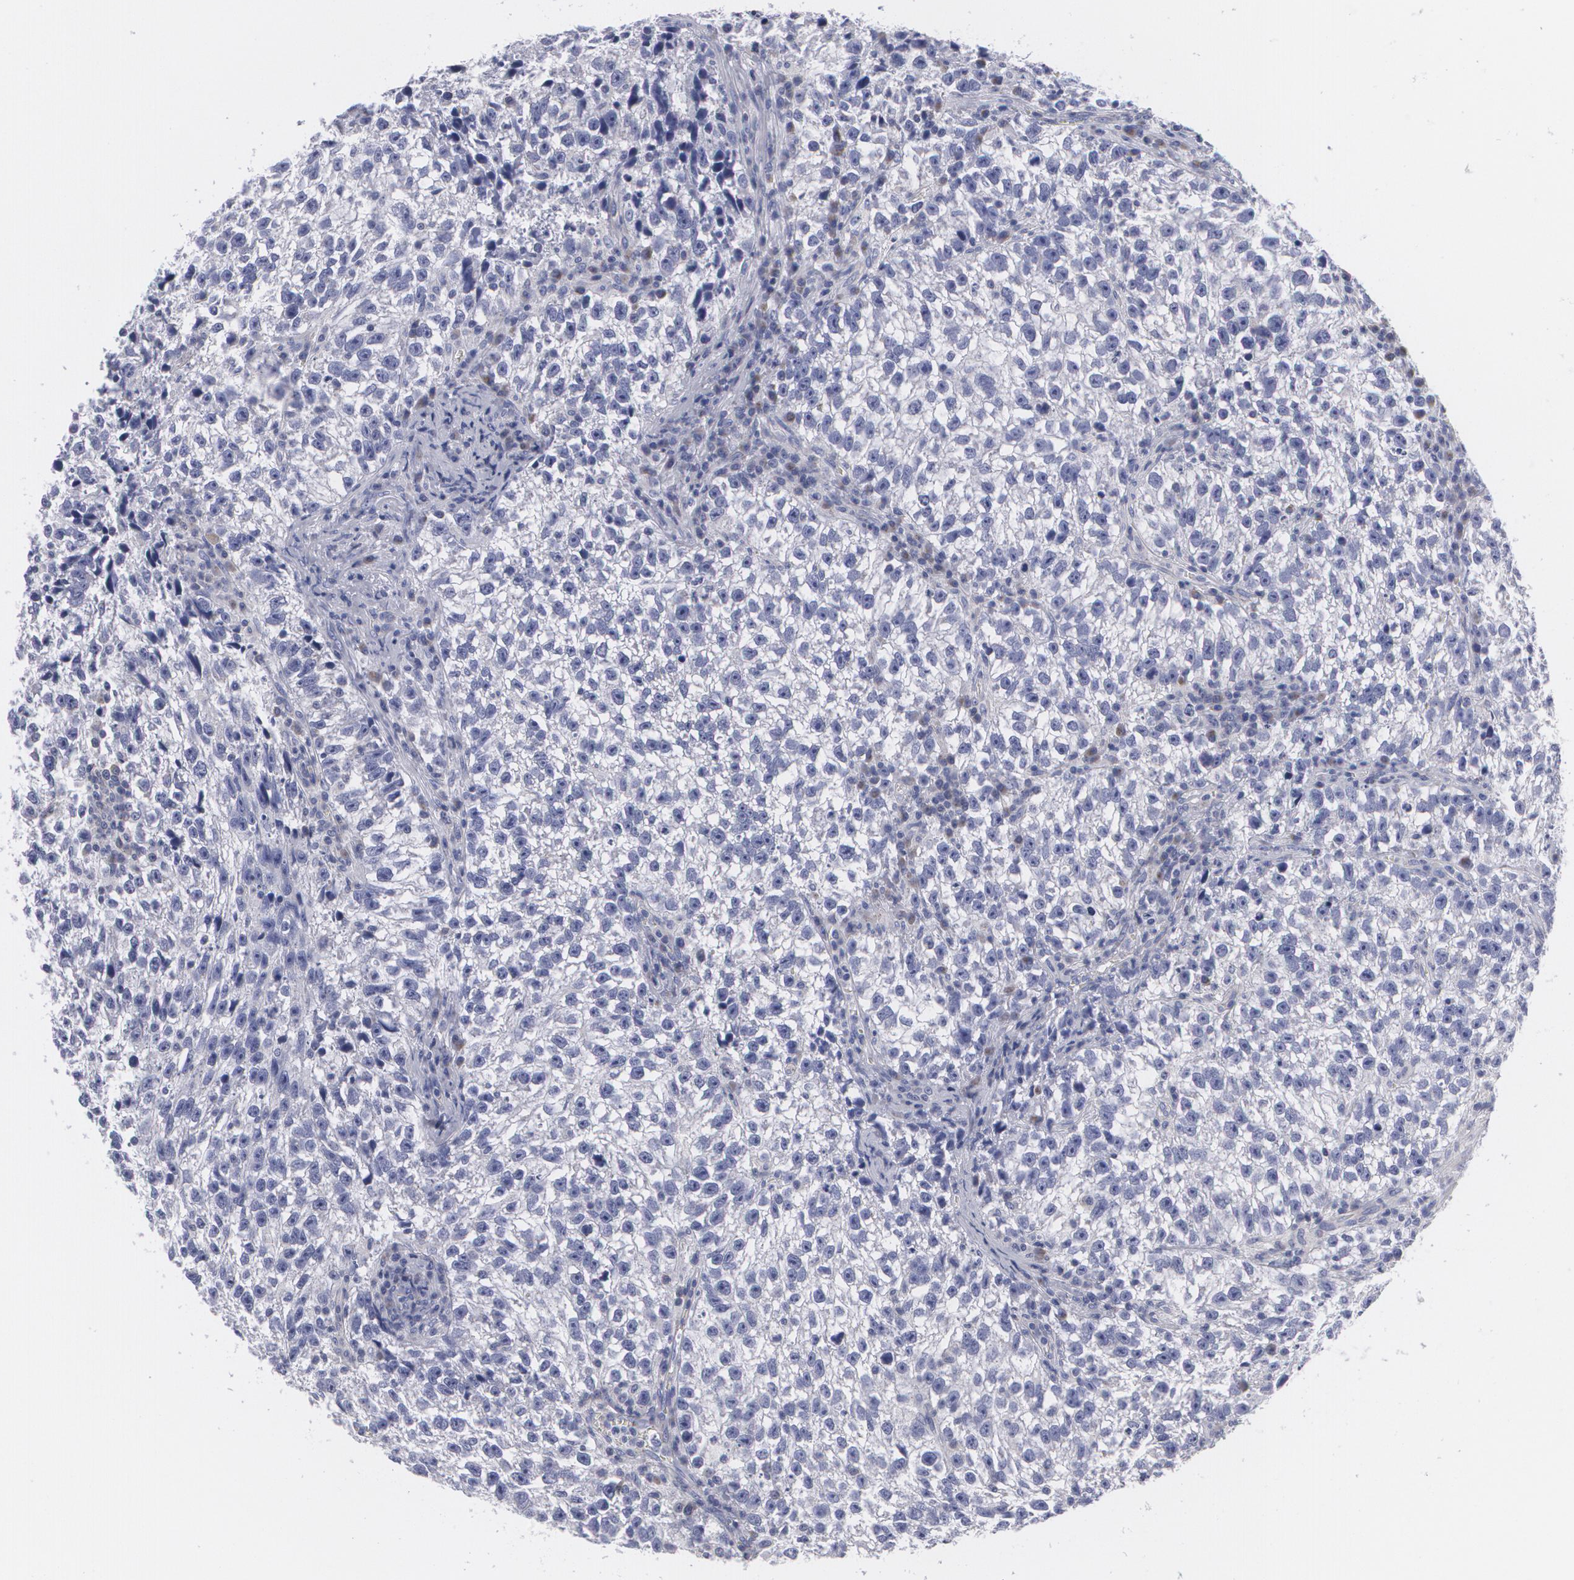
{"staining": {"intensity": "negative", "quantity": "none", "location": "none"}, "tissue": "testis cancer", "cell_type": "Tumor cells", "image_type": "cancer", "snomed": [{"axis": "morphology", "description": "Seminoma, NOS"}, {"axis": "topography", "description": "Testis"}], "caption": "Immunohistochemistry (IHC) of testis seminoma reveals no staining in tumor cells. Brightfield microscopy of immunohistochemistry stained with DAB (brown) and hematoxylin (blue), captured at high magnification.", "gene": "MBNL3", "patient": {"sex": "male", "age": 38}}